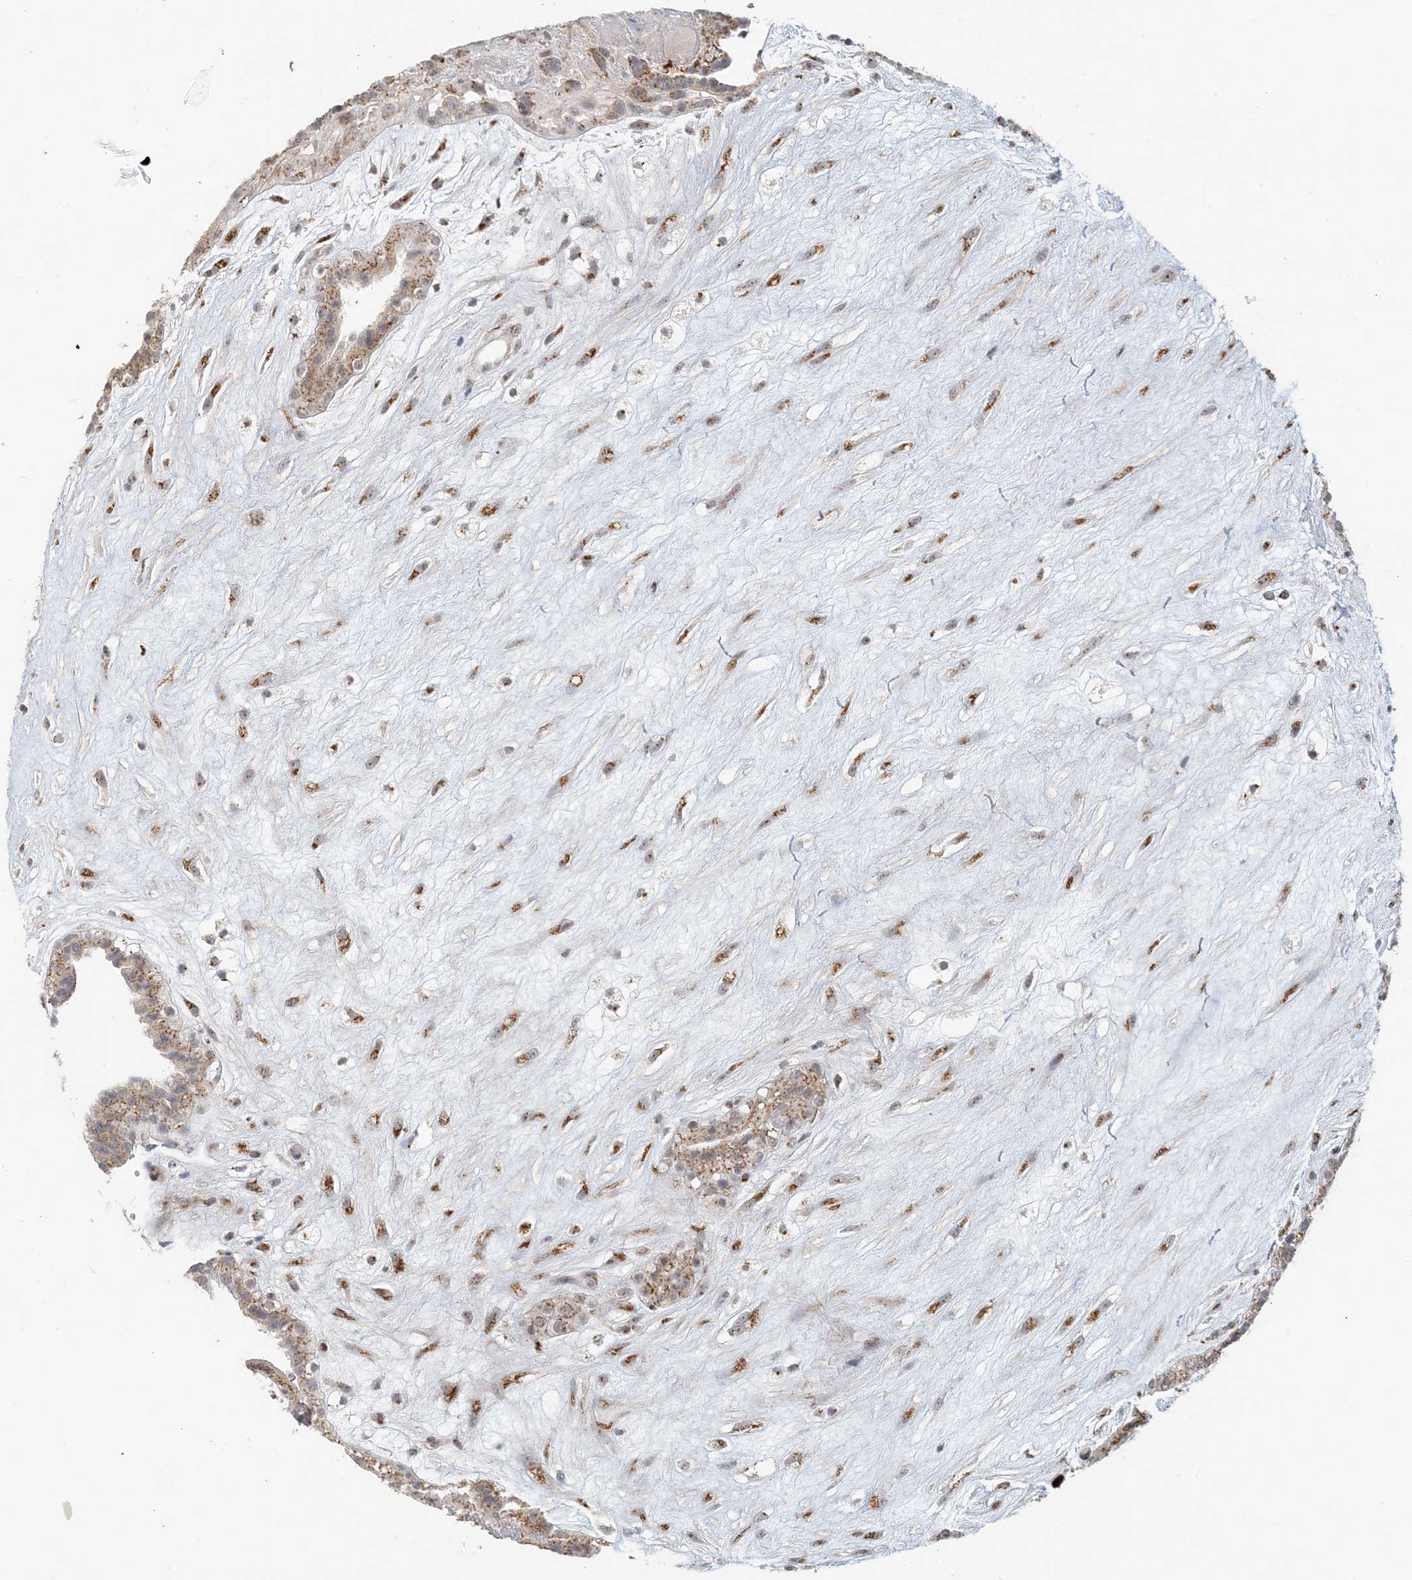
{"staining": {"intensity": "moderate", "quantity": ">75%", "location": "cytoplasmic/membranous"}, "tissue": "placenta", "cell_type": "Decidual cells", "image_type": "normal", "snomed": [{"axis": "morphology", "description": "Normal tissue, NOS"}, {"axis": "topography", "description": "Placenta"}], "caption": "DAB (3,3'-diaminobenzidine) immunohistochemical staining of normal placenta demonstrates moderate cytoplasmic/membranous protein expression in about >75% of decidual cells. The staining was performed using DAB (3,3'-diaminobenzidine) to visualize the protein expression in brown, while the nuclei were stained in blue with hematoxylin (Magnification: 20x).", "gene": "ZCCHC4", "patient": {"sex": "female", "age": 18}}